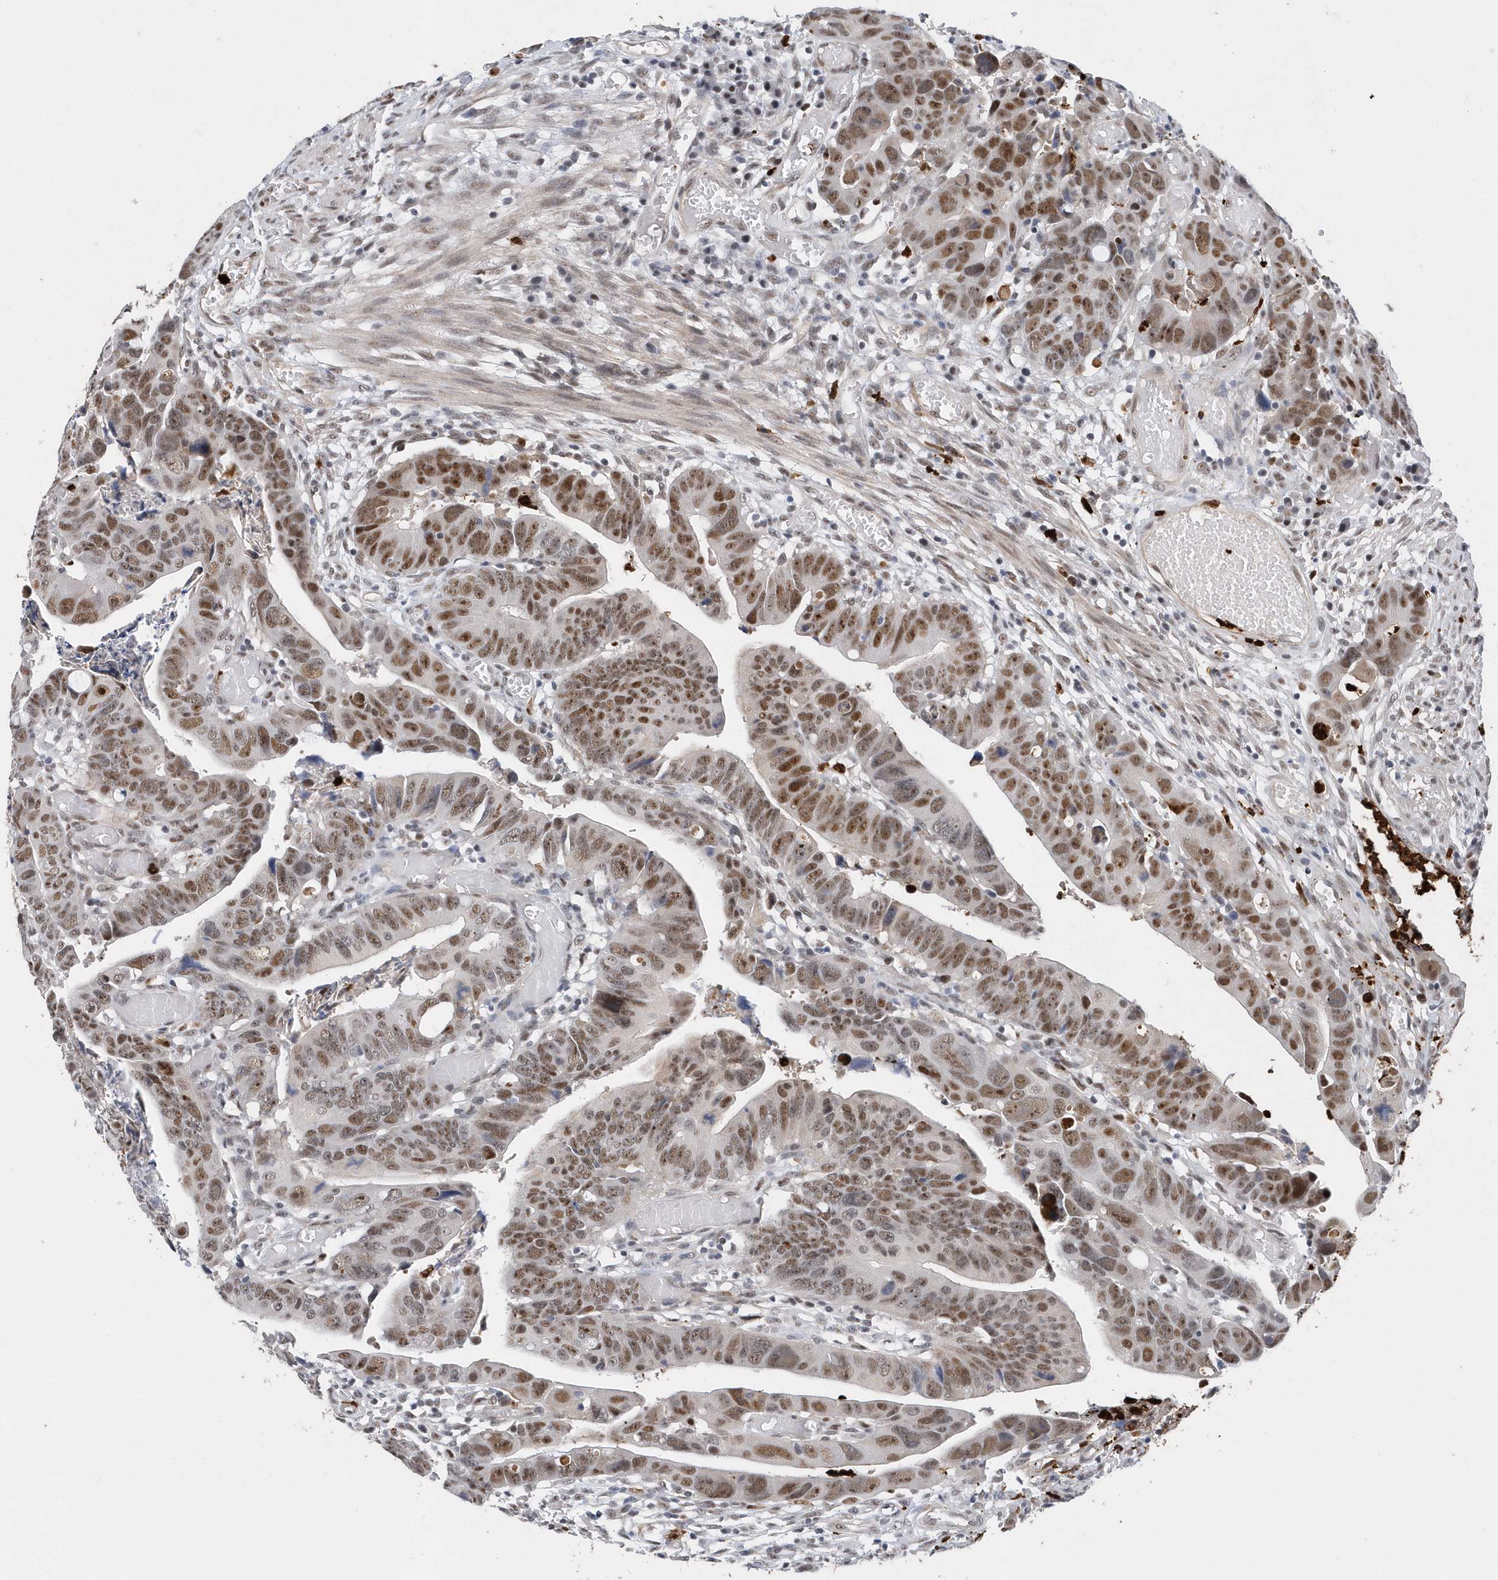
{"staining": {"intensity": "moderate", "quantity": ">75%", "location": "nuclear"}, "tissue": "colorectal cancer", "cell_type": "Tumor cells", "image_type": "cancer", "snomed": [{"axis": "morphology", "description": "Adenocarcinoma, NOS"}, {"axis": "topography", "description": "Rectum"}], "caption": "Colorectal cancer (adenocarcinoma) stained with a protein marker reveals moderate staining in tumor cells.", "gene": "RPP30", "patient": {"sex": "female", "age": 65}}